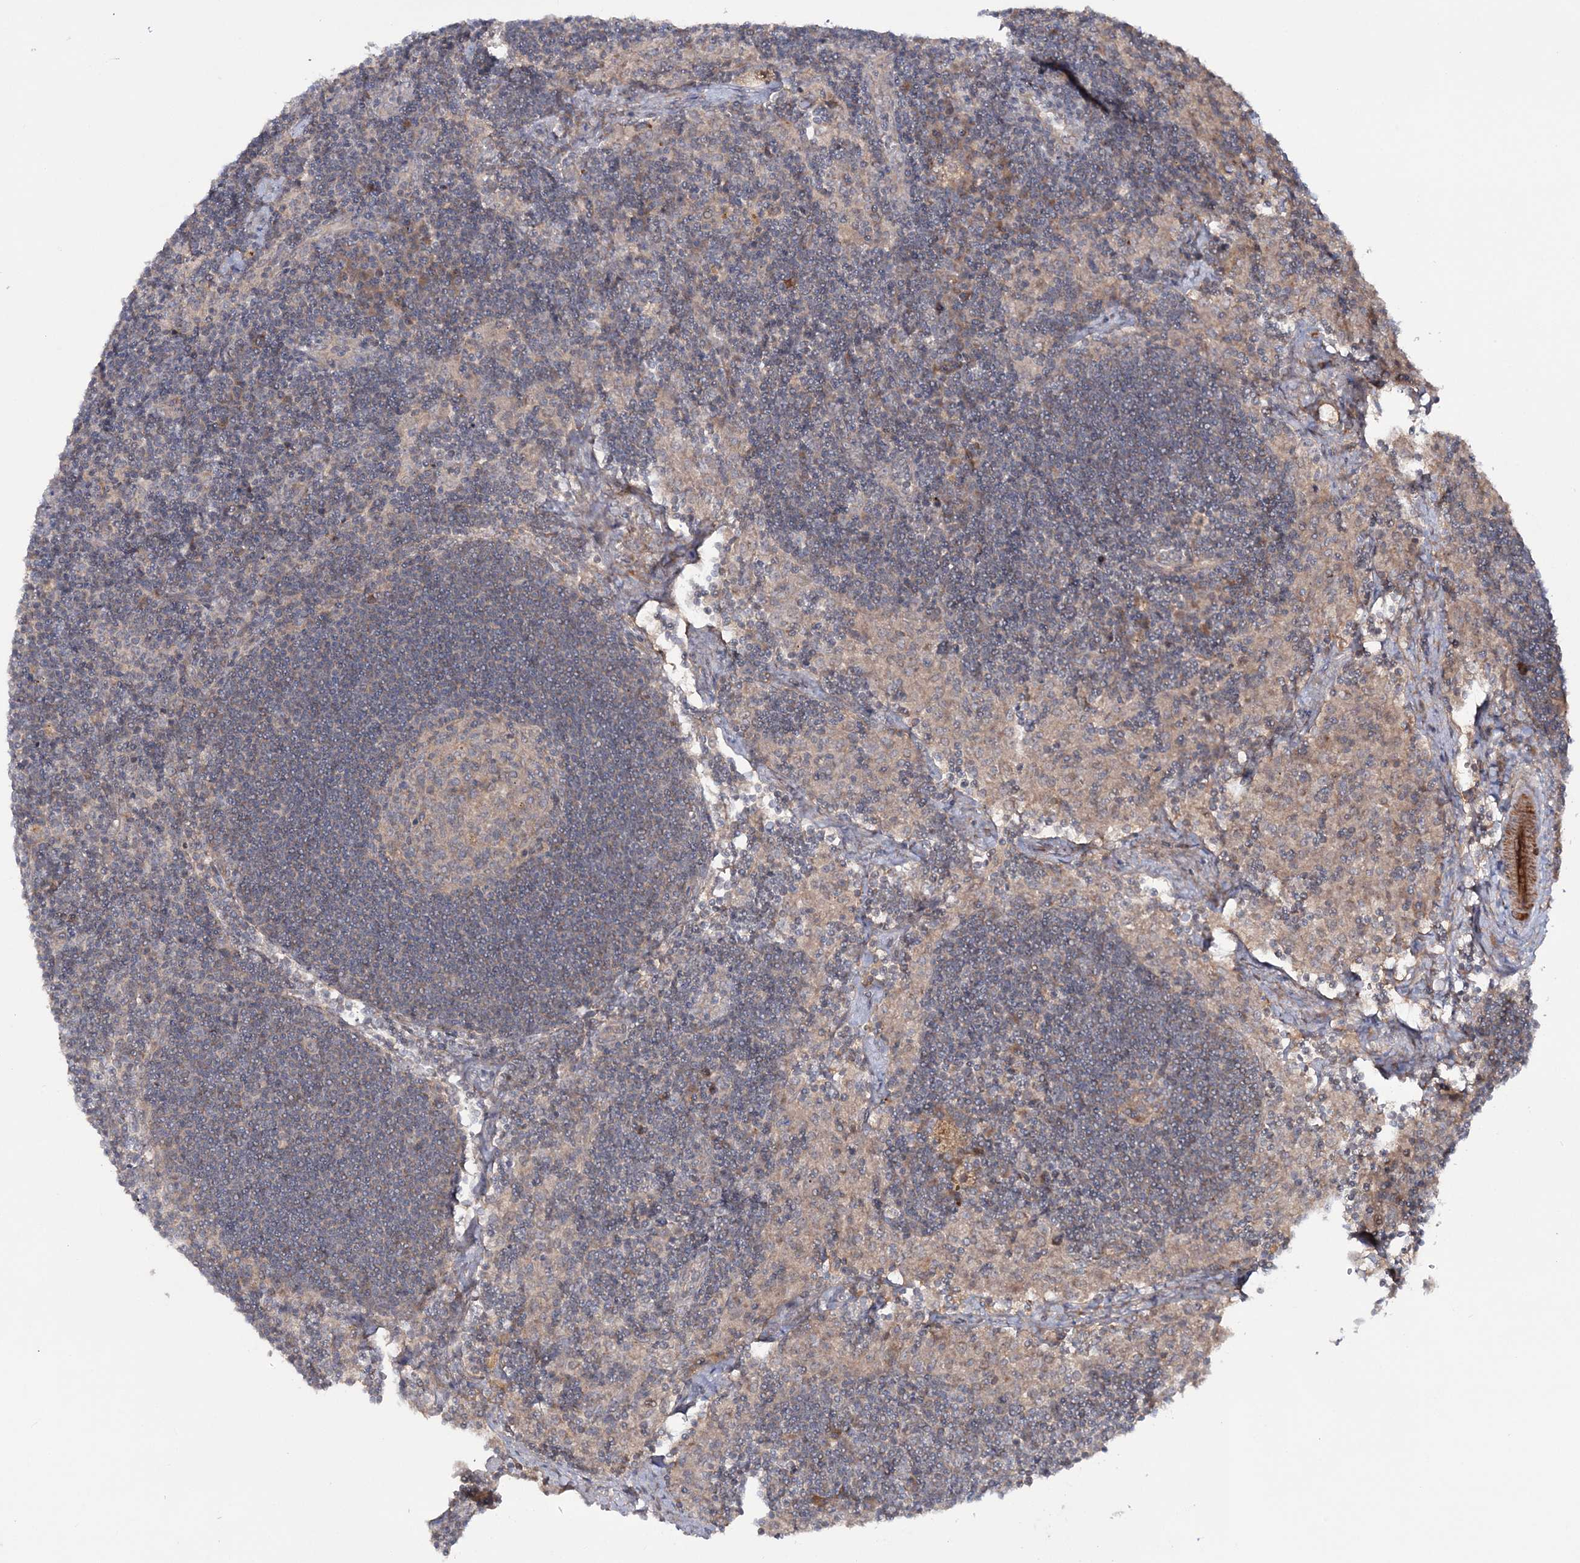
{"staining": {"intensity": "weak", "quantity": "<25%", "location": "cytoplasmic/membranous"}, "tissue": "lymph node", "cell_type": "Germinal center cells", "image_type": "normal", "snomed": [{"axis": "morphology", "description": "Normal tissue, NOS"}, {"axis": "topography", "description": "Lymph node"}], "caption": "An image of lymph node stained for a protein displays no brown staining in germinal center cells.", "gene": "MOCS2", "patient": {"sex": "male", "age": 24}}